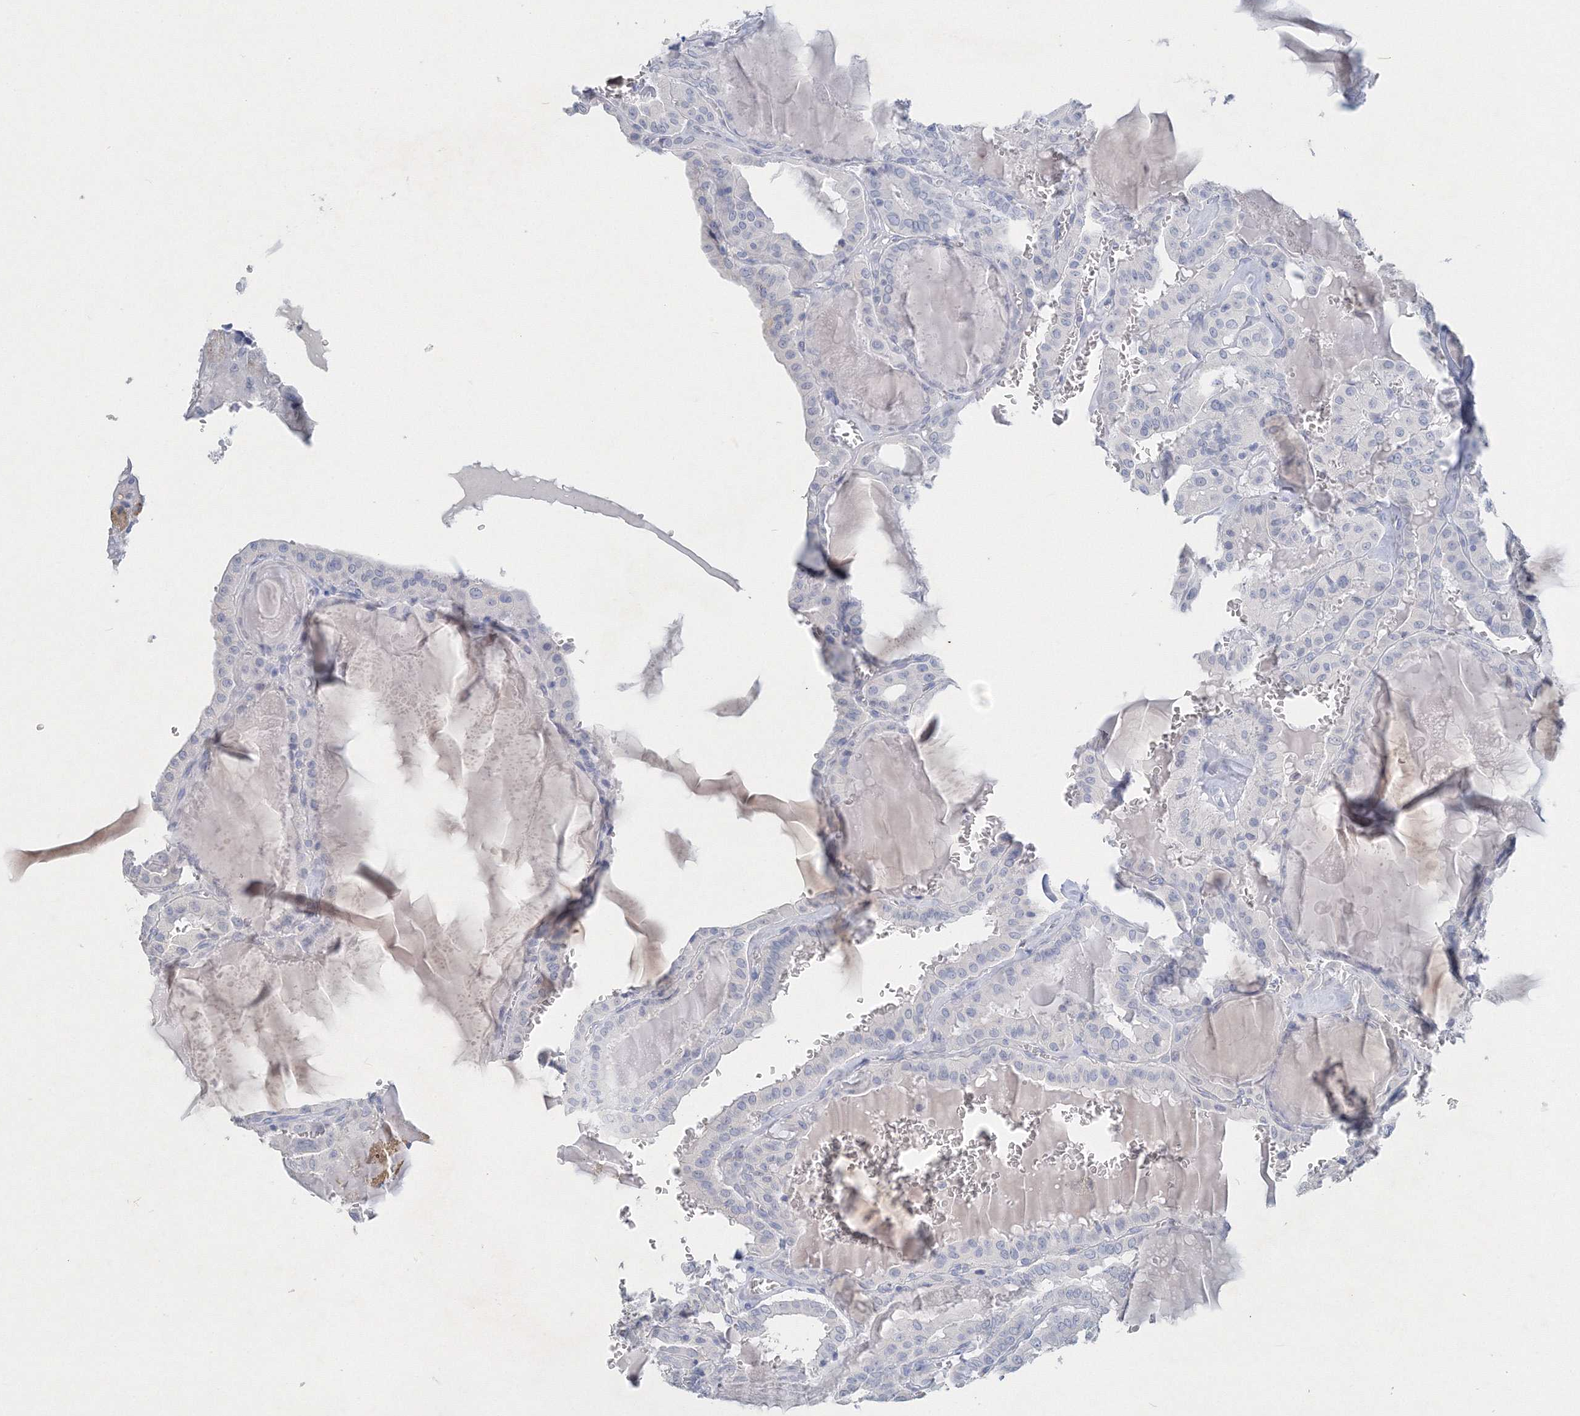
{"staining": {"intensity": "negative", "quantity": "none", "location": "none"}, "tissue": "thyroid cancer", "cell_type": "Tumor cells", "image_type": "cancer", "snomed": [{"axis": "morphology", "description": "Papillary adenocarcinoma, NOS"}, {"axis": "topography", "description": "Thyroid gland"}], "caption": "A high-resolution micrograph shows immunohistochemistry staining of thyroid cancer (papillary adenocarcinoma), which exhibits no significant positivity in tumor cells.", "gene": "OSBPL6", "patient": {"sex": "male", "age": 52}}